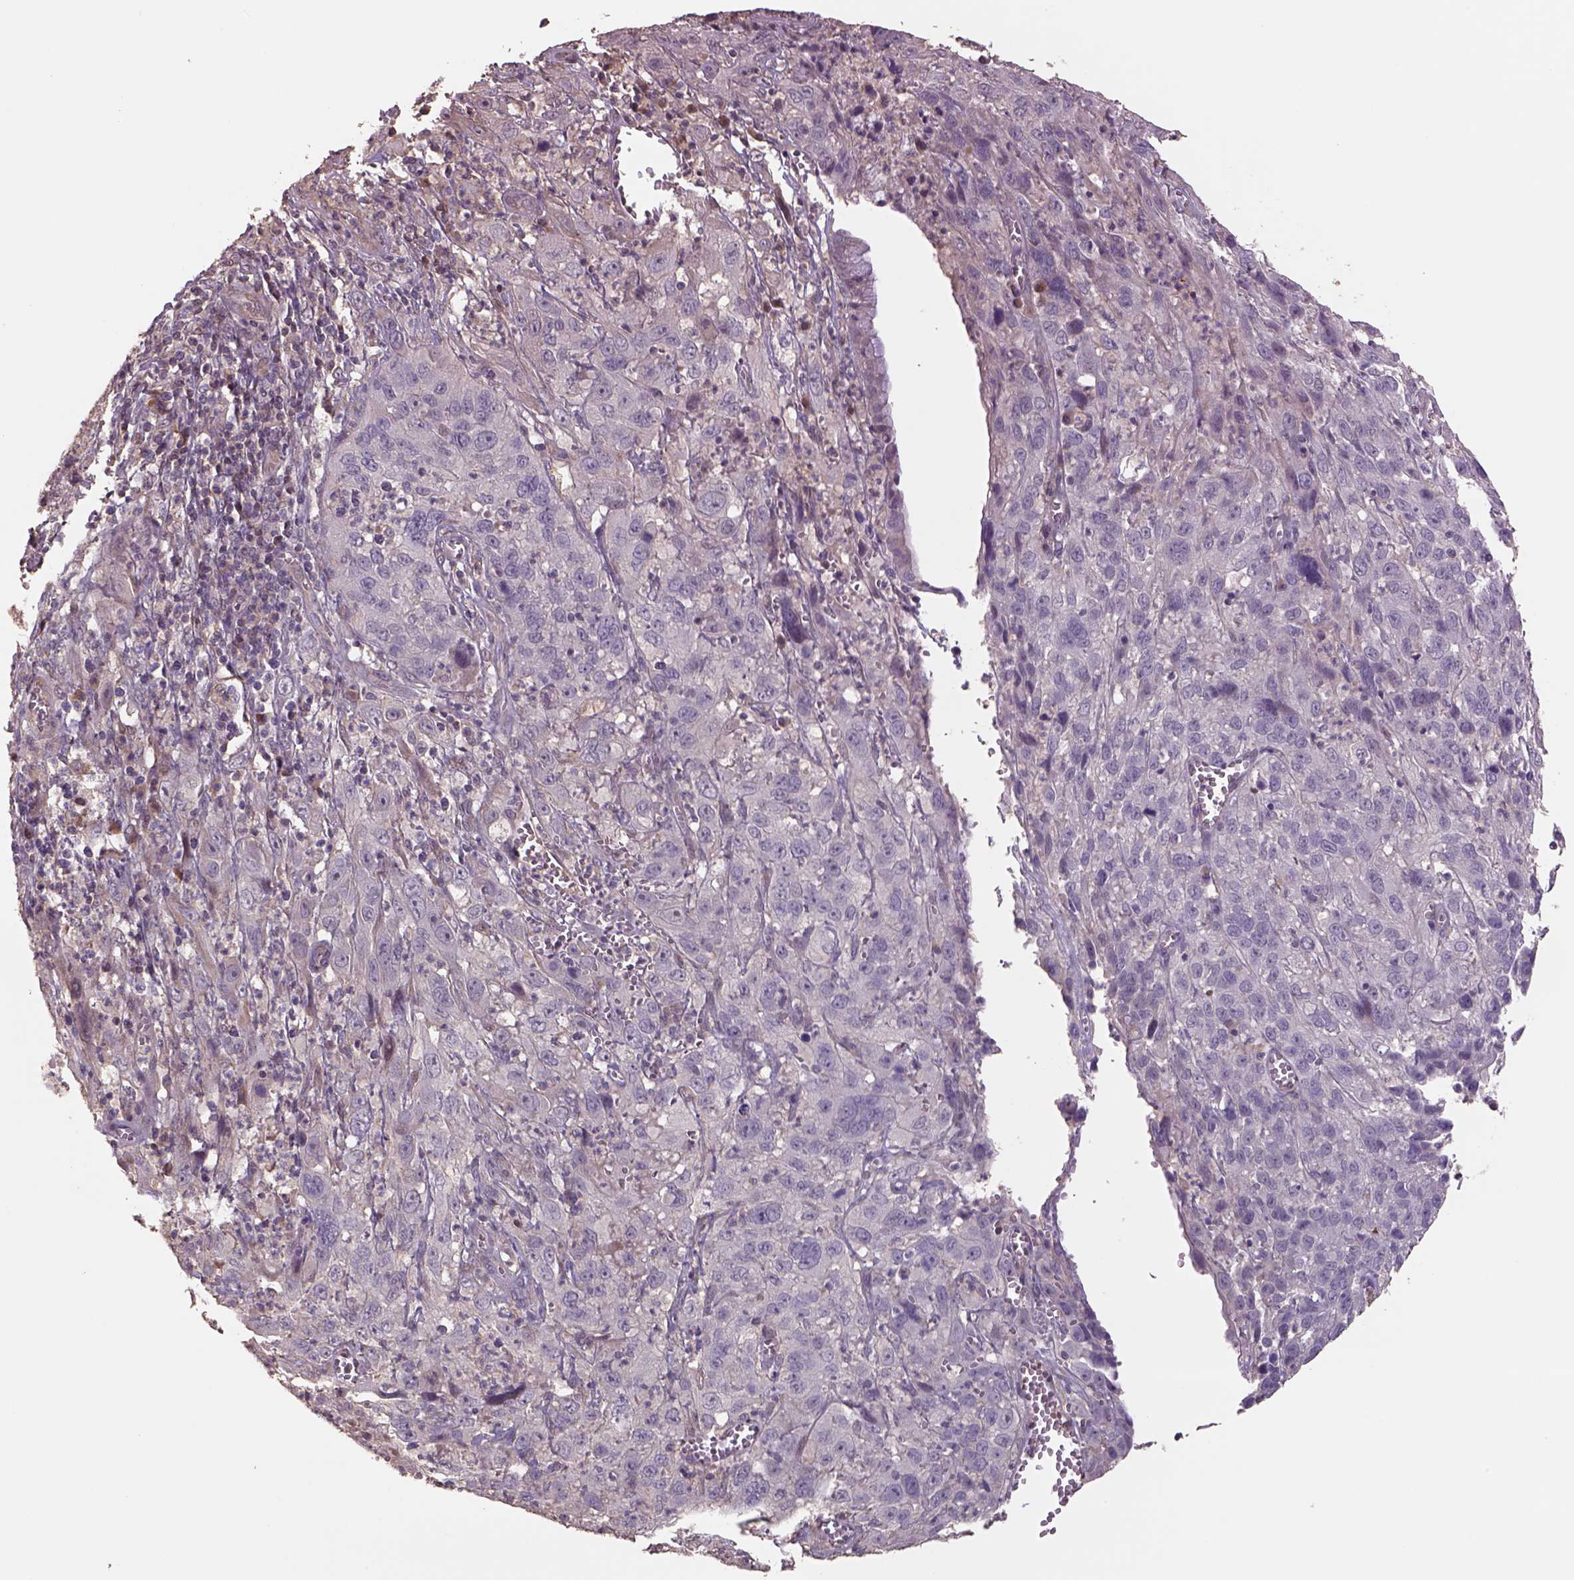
{"staining": {"intensity": "negative", "quantity": "none", "location": "none"}, "tissue": "cervical cancer", "cell_type": "Tumor cells", "image_type": "cancer", "snomed": [{"axis": "morphology", "description": "Squamous cell carcinoma, NOS"}, {"axis": "topography", "description": "Cervix"}], "caption": "A histopathology image of cervical squamous cell carcinoma stained for a protein reveals no brown staining in tumor cells.", "gene": "LIN7A", "patient": {"sex": "female", "age": 32}}